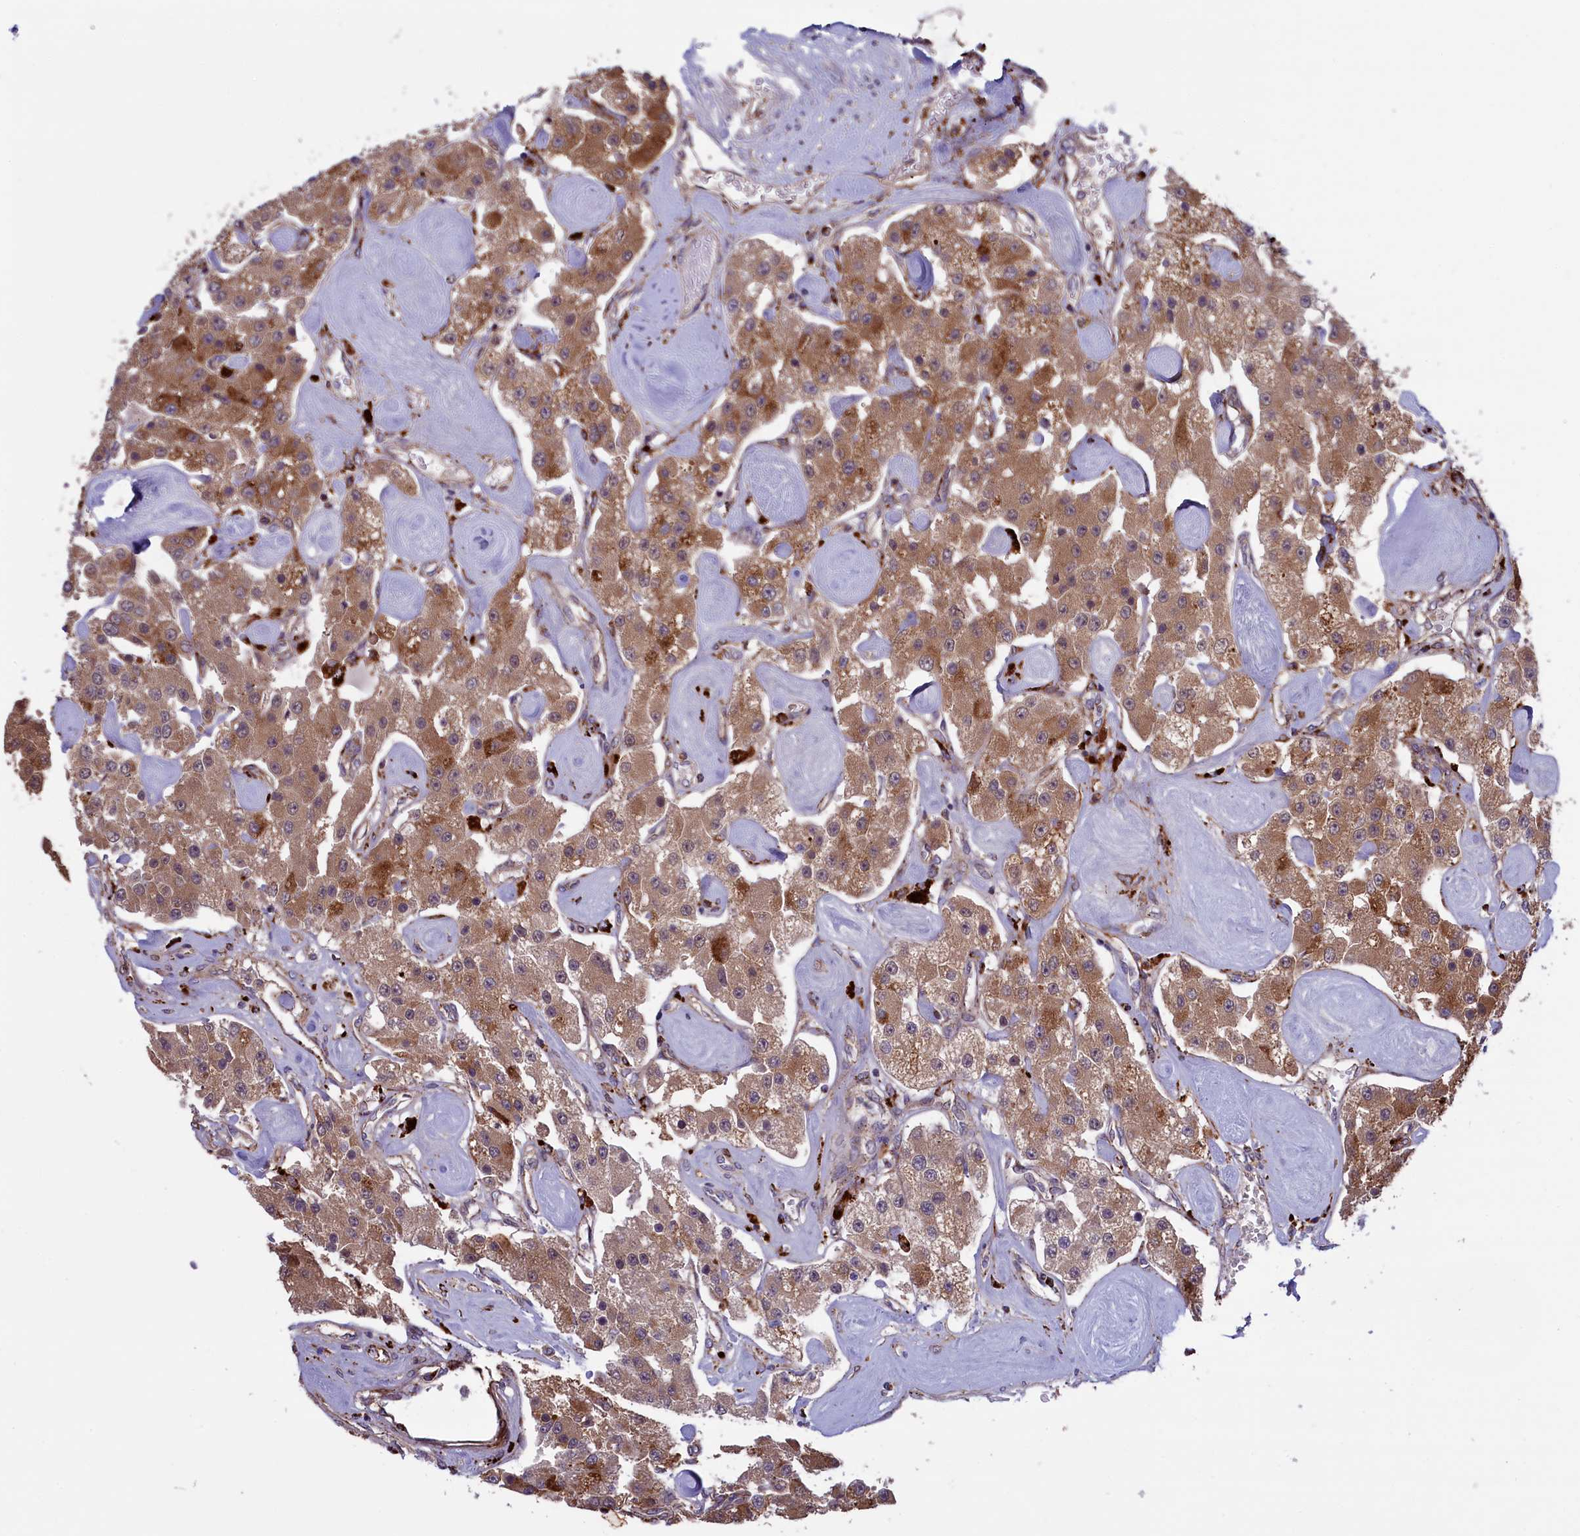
{"staining": {"intensity": "moderate", "quantity": ">75%", "location": "cytoplasmic/membranous"}, "tissue": "carcinoid", "cell_type": "Tumor cells", "image_type": "cancer", "snomed": [{"axis": "morphology", "description": "Carcinoid, malignant, NOS"}, {"axis": "topography", "description": "Pancreas"}], "caption": "This photomicrograph reveals carcinoid stained with immunohistochemistry to label a protein in brown. The cytoplasmic/membranous of tumor cells show moderate positivity for the protein. Nuclei are counter-stained blue.", "gene": "MAN2B1", "patient": {"sex": "male", "age": 41}}